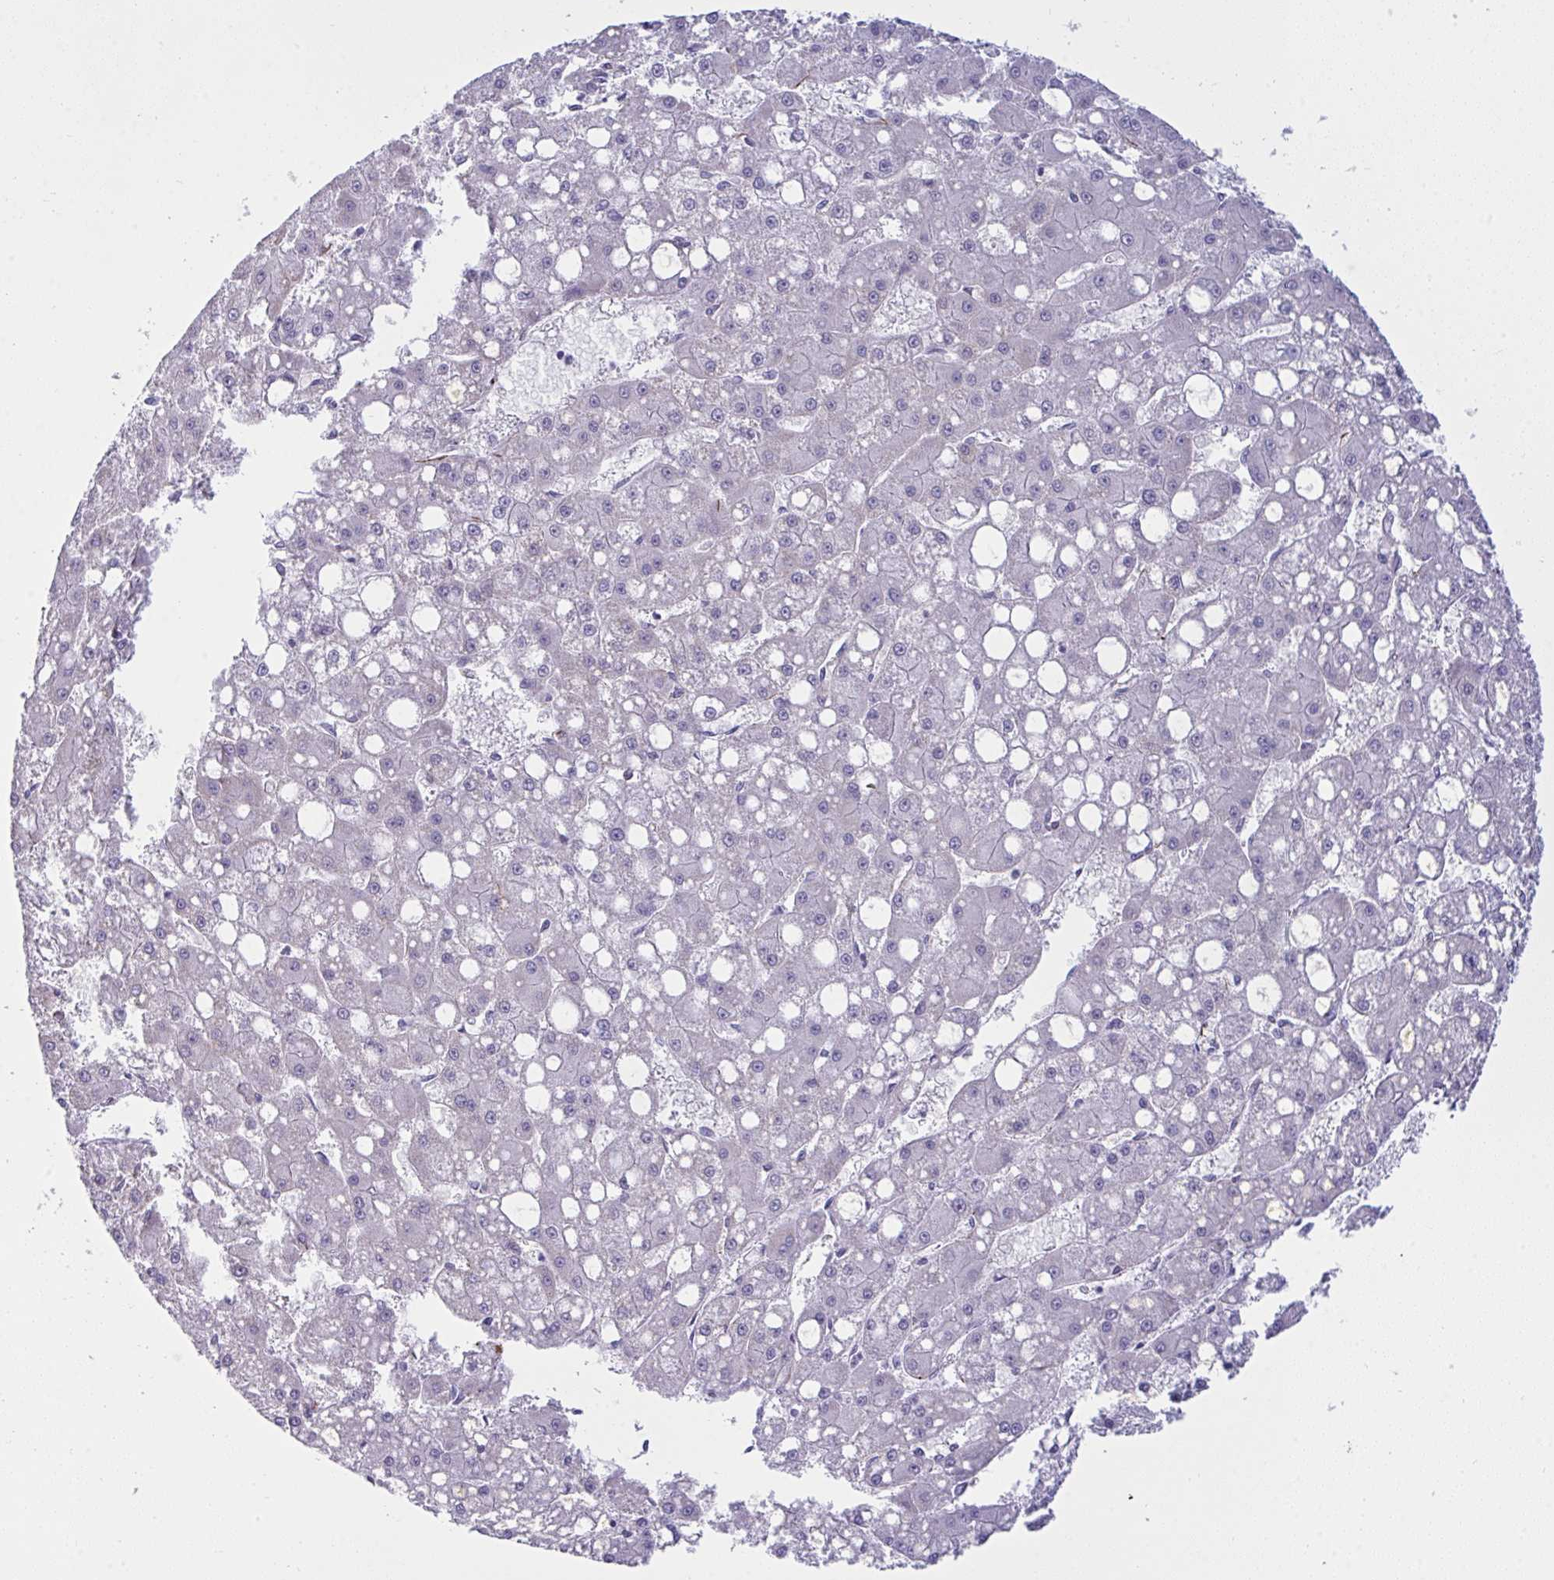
{"staining": {"intensity": "negative", "quantity": "none", "location": "none"}, "tissue": "liver cancer", "cell_type": "Tumor cells", "image_type": "cancer", "snomed": [{"axis": "morphology", "description": "Carcinoma, Hepatocellular, NOS"}, {"axis": "topography", "description": "Liver"}], "caption": "The IHC image has no significant positivity in tumor cells of liver hepatocellular carcinoma tissue.", "gene": "SLC35B1", "patient": {"sex": "male", "age": 67}}